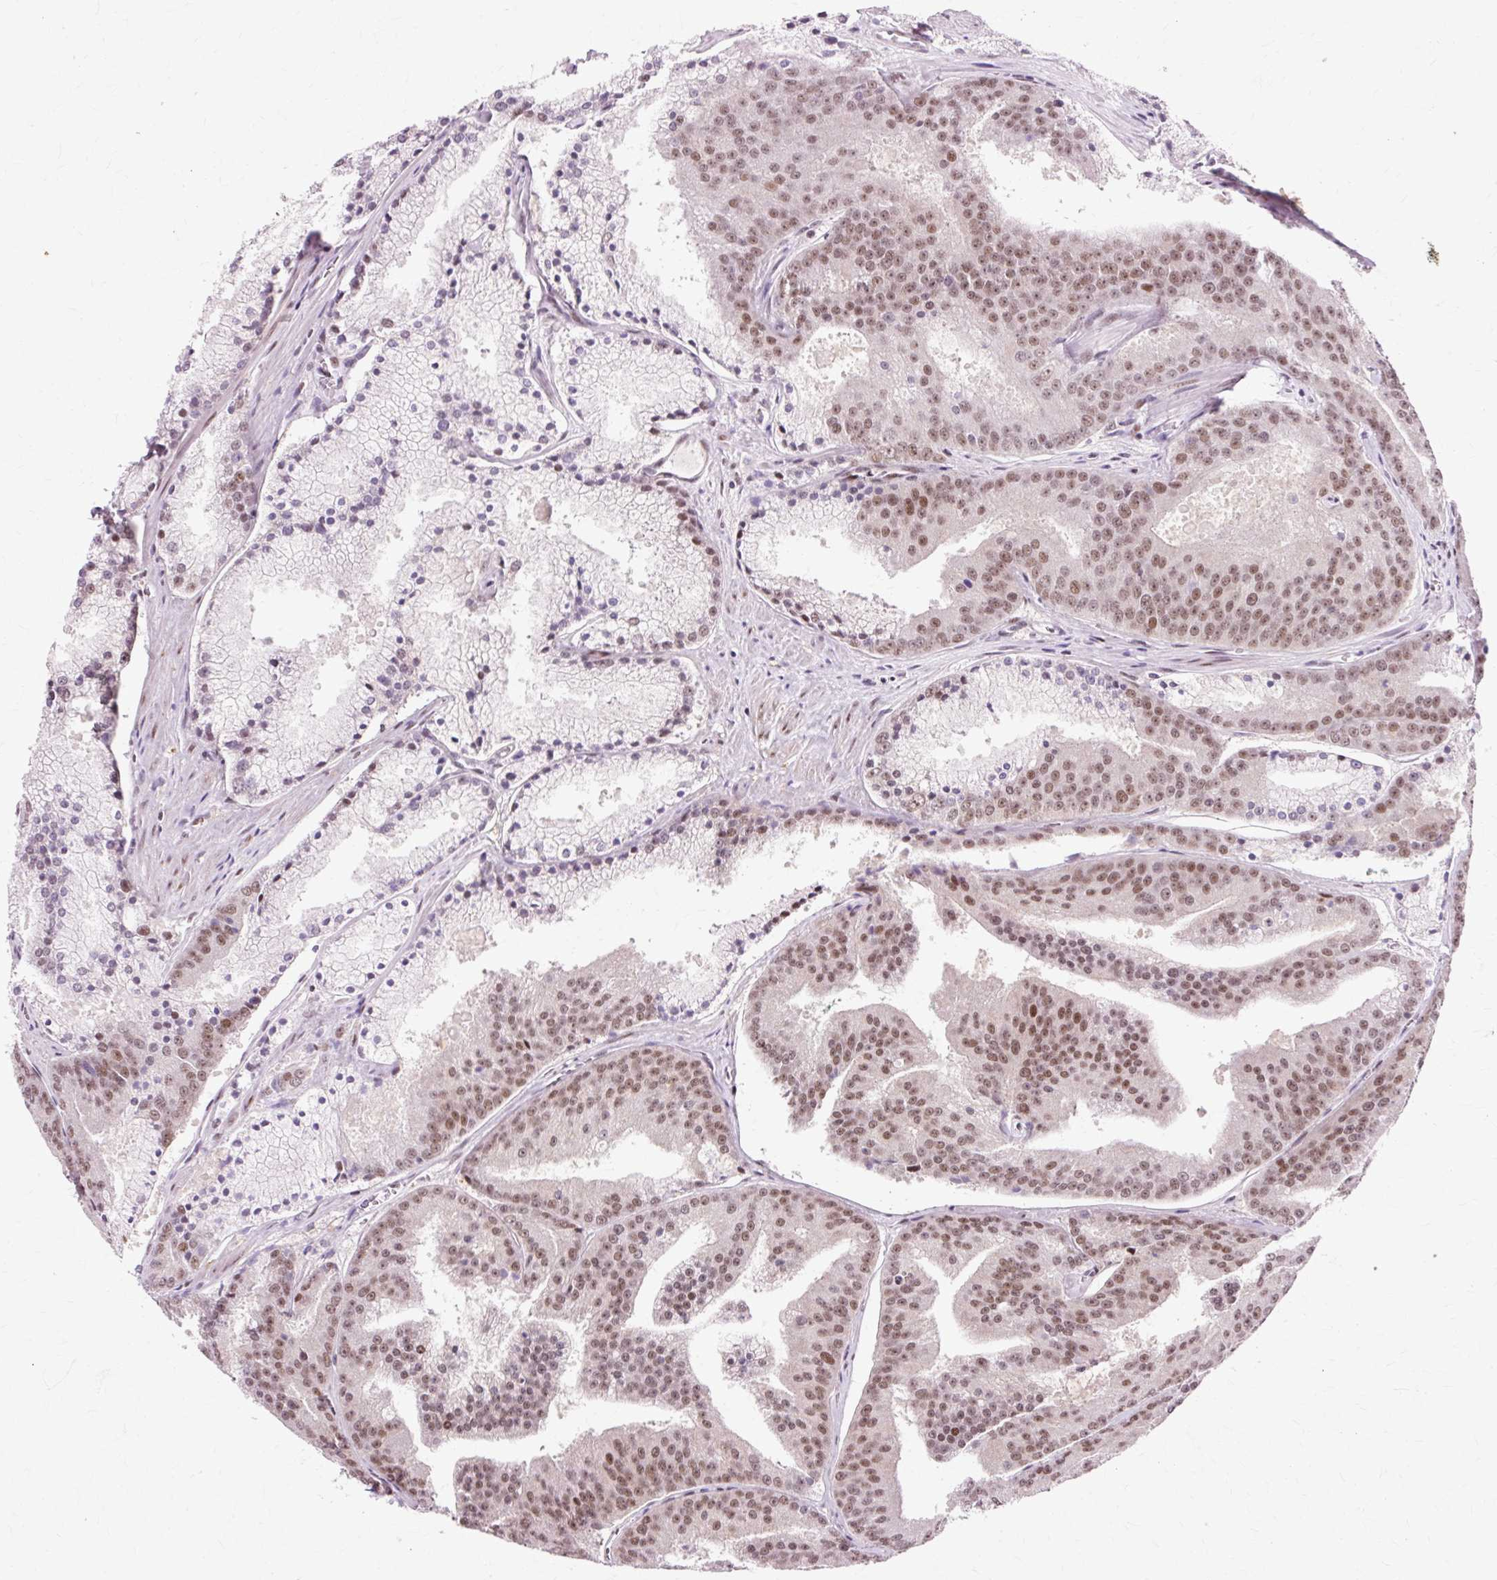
{"staining": {"intensity": "moderate", "quantity": "25%-75%", "location": "nuclear"}, "tissue": "prostate cancer", "cell_type": "Tumor cells", "image_type": "cancer", "snomed": [{"axis": "morphology", "description": "Adenocarcinoma, High grade"}, {"axis": "topography", "description": "Prostate"}], "caption": "Protein analysis of prostate cancer tissue shows moderate nuclear expression in approximately 25%-75% of tumor cells. (DAB (3,3'-diaminobenzidine) IHC, brown staining for protein, blue staining for nuclei).", "gene": "MACROD2", "patient": {"sex": "male", "age": 61}}